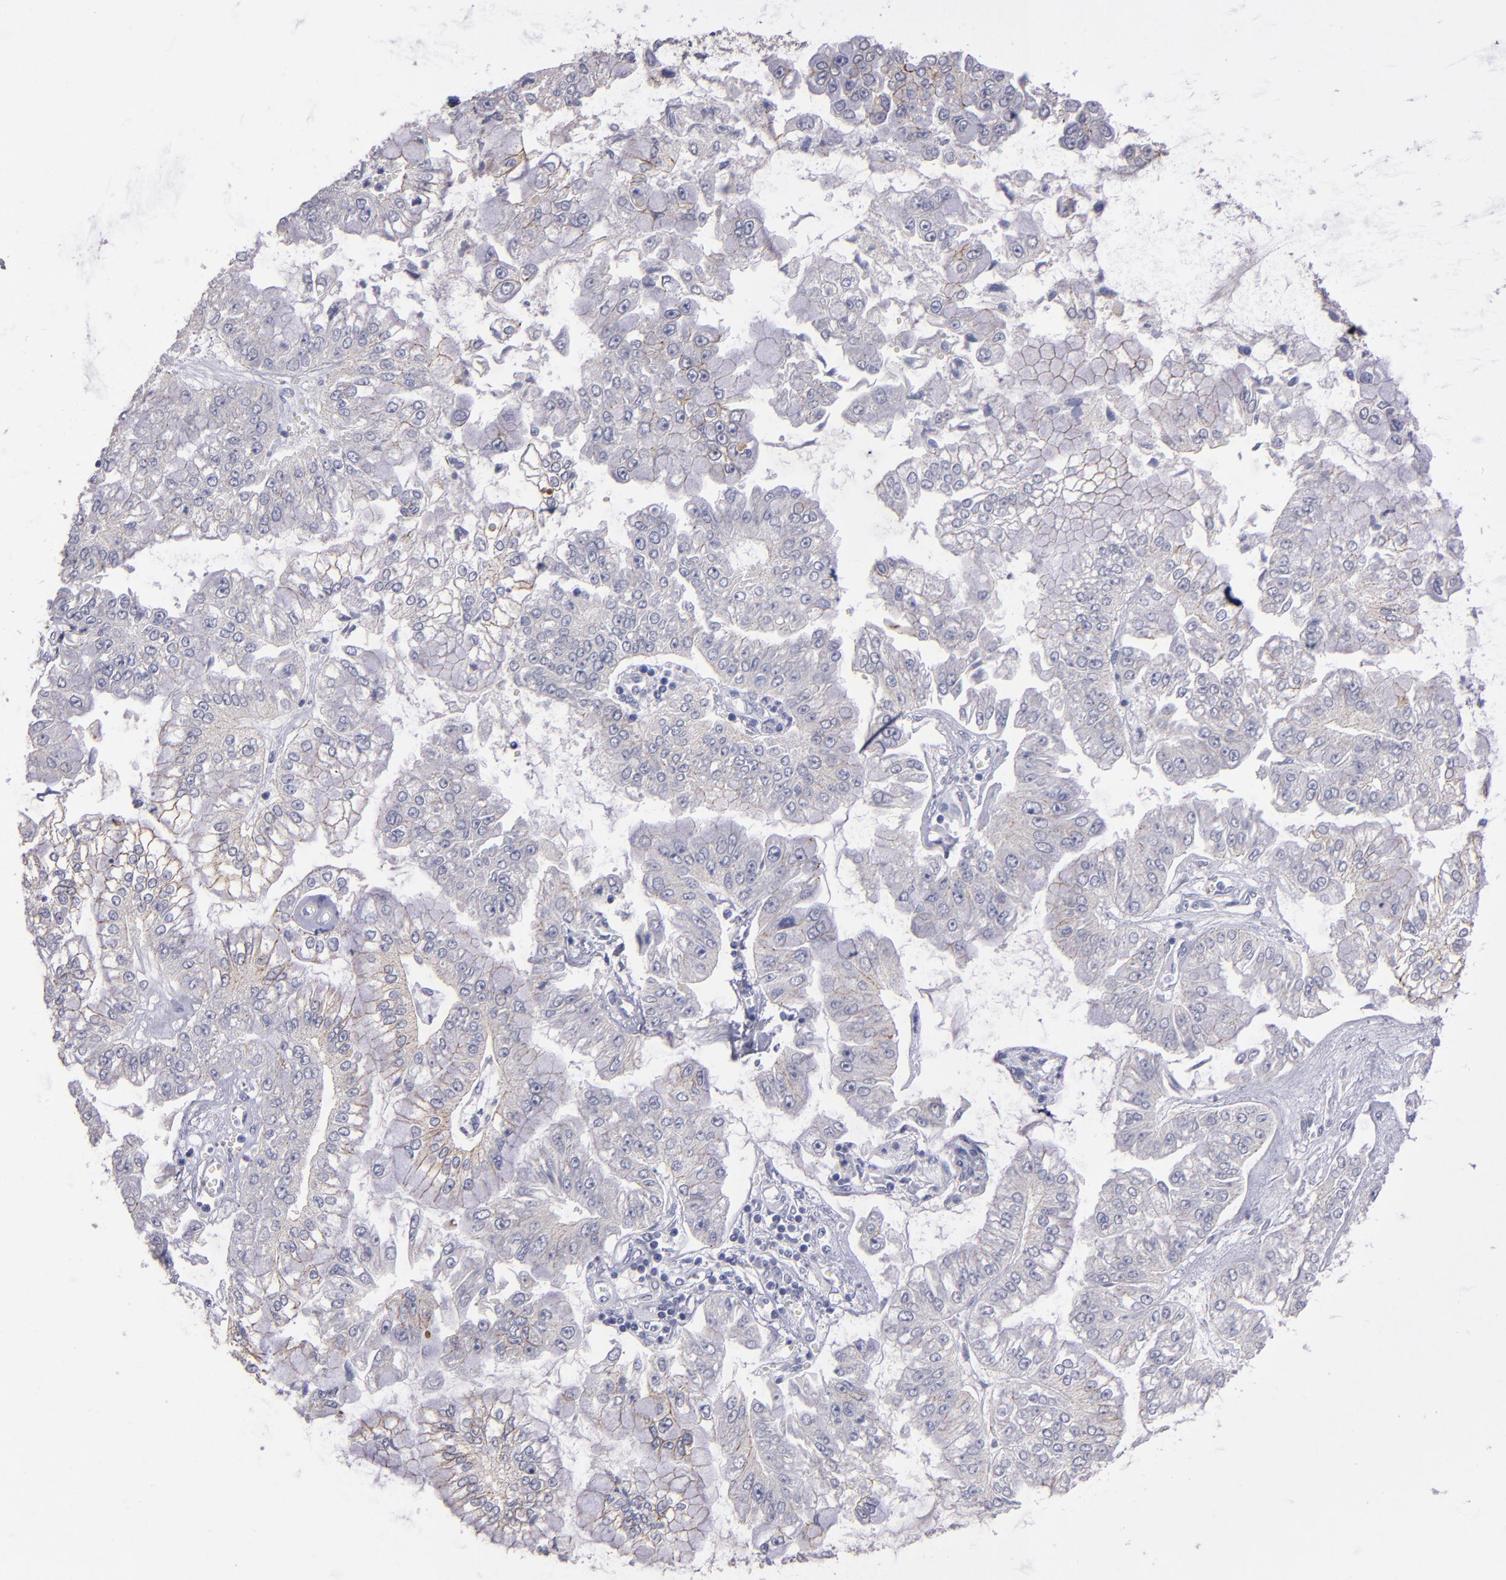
{"staining": {"intensity": "weak", "quantity": "<25%", "location": "cytoplasmic/membranous"}, "tissue": "liver cancer", "cell_type": "Tumor cells", "image_type": "cancer", "snomed": [{"axis": "morphology", "description": "Cholangiocarcinoma"}, {"axis": "topography", "description": "Liver"}], "caption": "There is no significant positivity in tumor cells of liver cancer (cholangiocarcinoma). (DAB immunohistochemistry, high magnification).", "gene": "CDH3", "patient": {"sex": "female", "age": 79}}